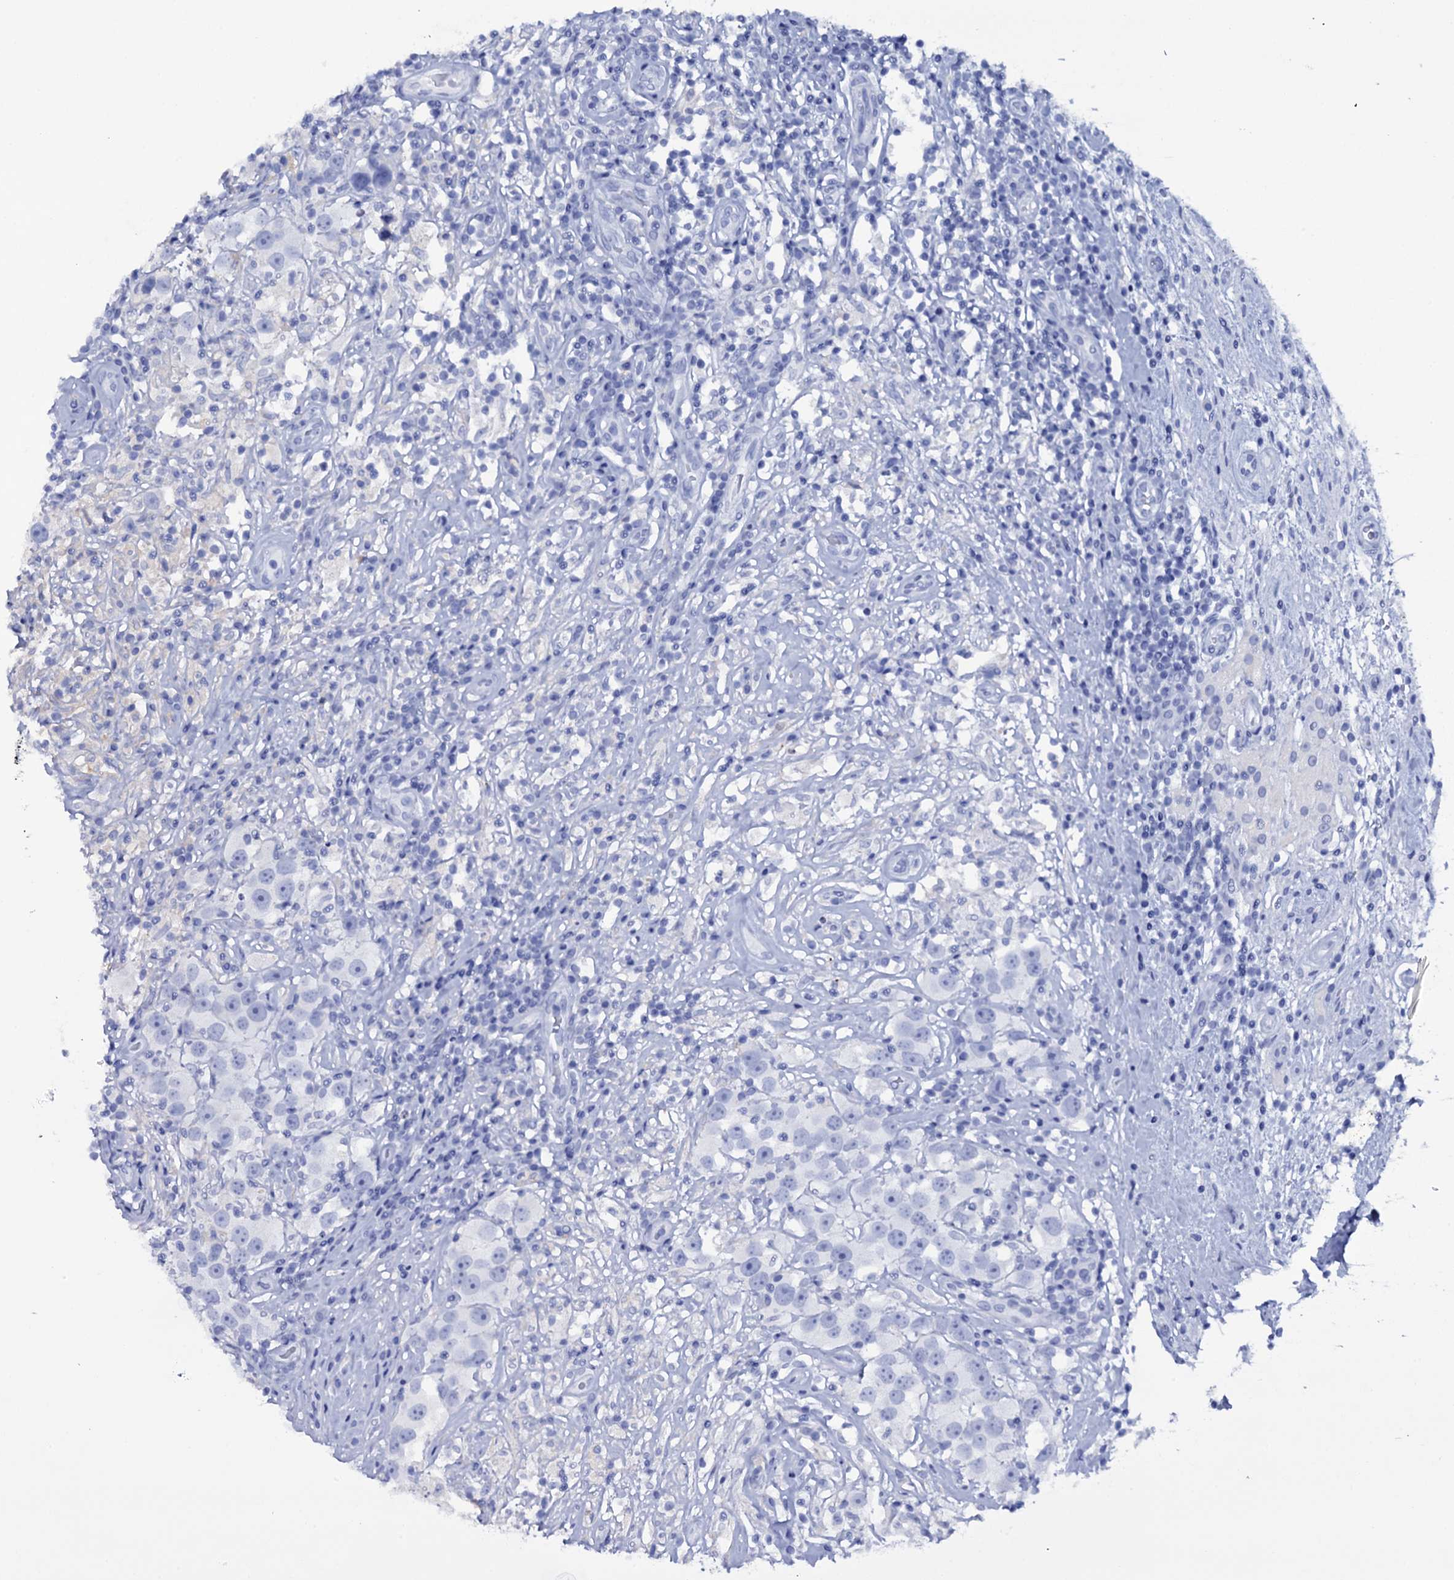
{"staining": {"intensity": "negative", "quantity": "none", "location": "none"}, "tissue": "testis cancer", "cell_type": "Tumor cells", "image_type": "cancer", "snomed": [{"axis": "morphology", "description": "Seminoma, NOS"}, {"axis": "topography", "description": "Testis"}], "caption": "Tumor cells are negative for brown protein staining in seminoma (testis).", "gene": "ITPRID2", "patient": {"sex": "male", "age": 49}}